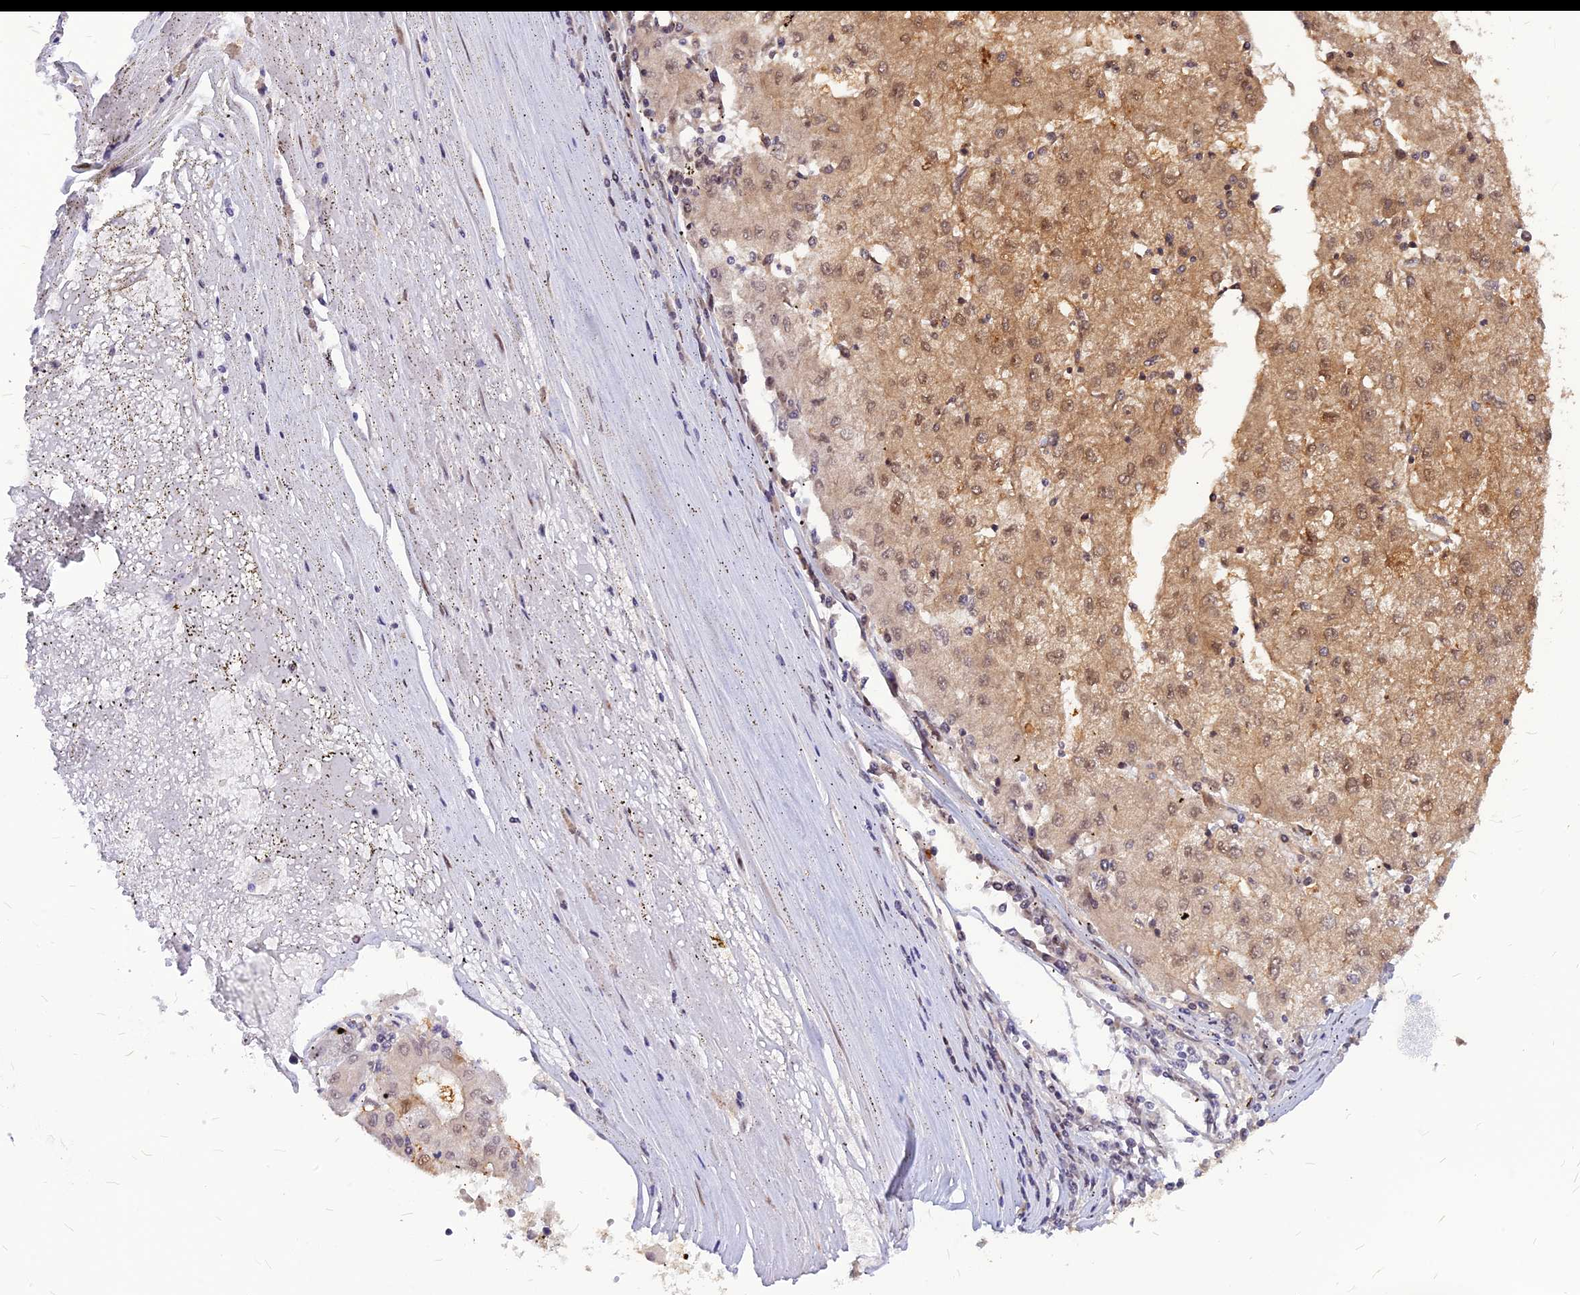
{"staining": {"intensity": "moderate", "quantity": ">75%", "location": "cytoplasmic/membranous,nuclear"}, "tissue": "liver cancer", "cell_type": "Tumor cells", "image_type": "cancer", "snomed": [{"axis": "morphology", "description": "Carcinoma, Hepatocellular, NOS"}, {"axis": "topography", "description": "Liver"}], "caption": "A high-resolution micrograph shows immunohistochemistry staining of hepatocellular carcinoma (liver), which demonstrates moderate cytoplasmic/membranous and nuclear positivity in about >75% of tumor cells. (Stains: DAB (3,3'-diaminobenzidine) in brown, nuclei in blue, Microscopy: brightfield microscopy at high magnification).", "gene": "KCTD13", "patient": {"sex": "male", "age": 72}}